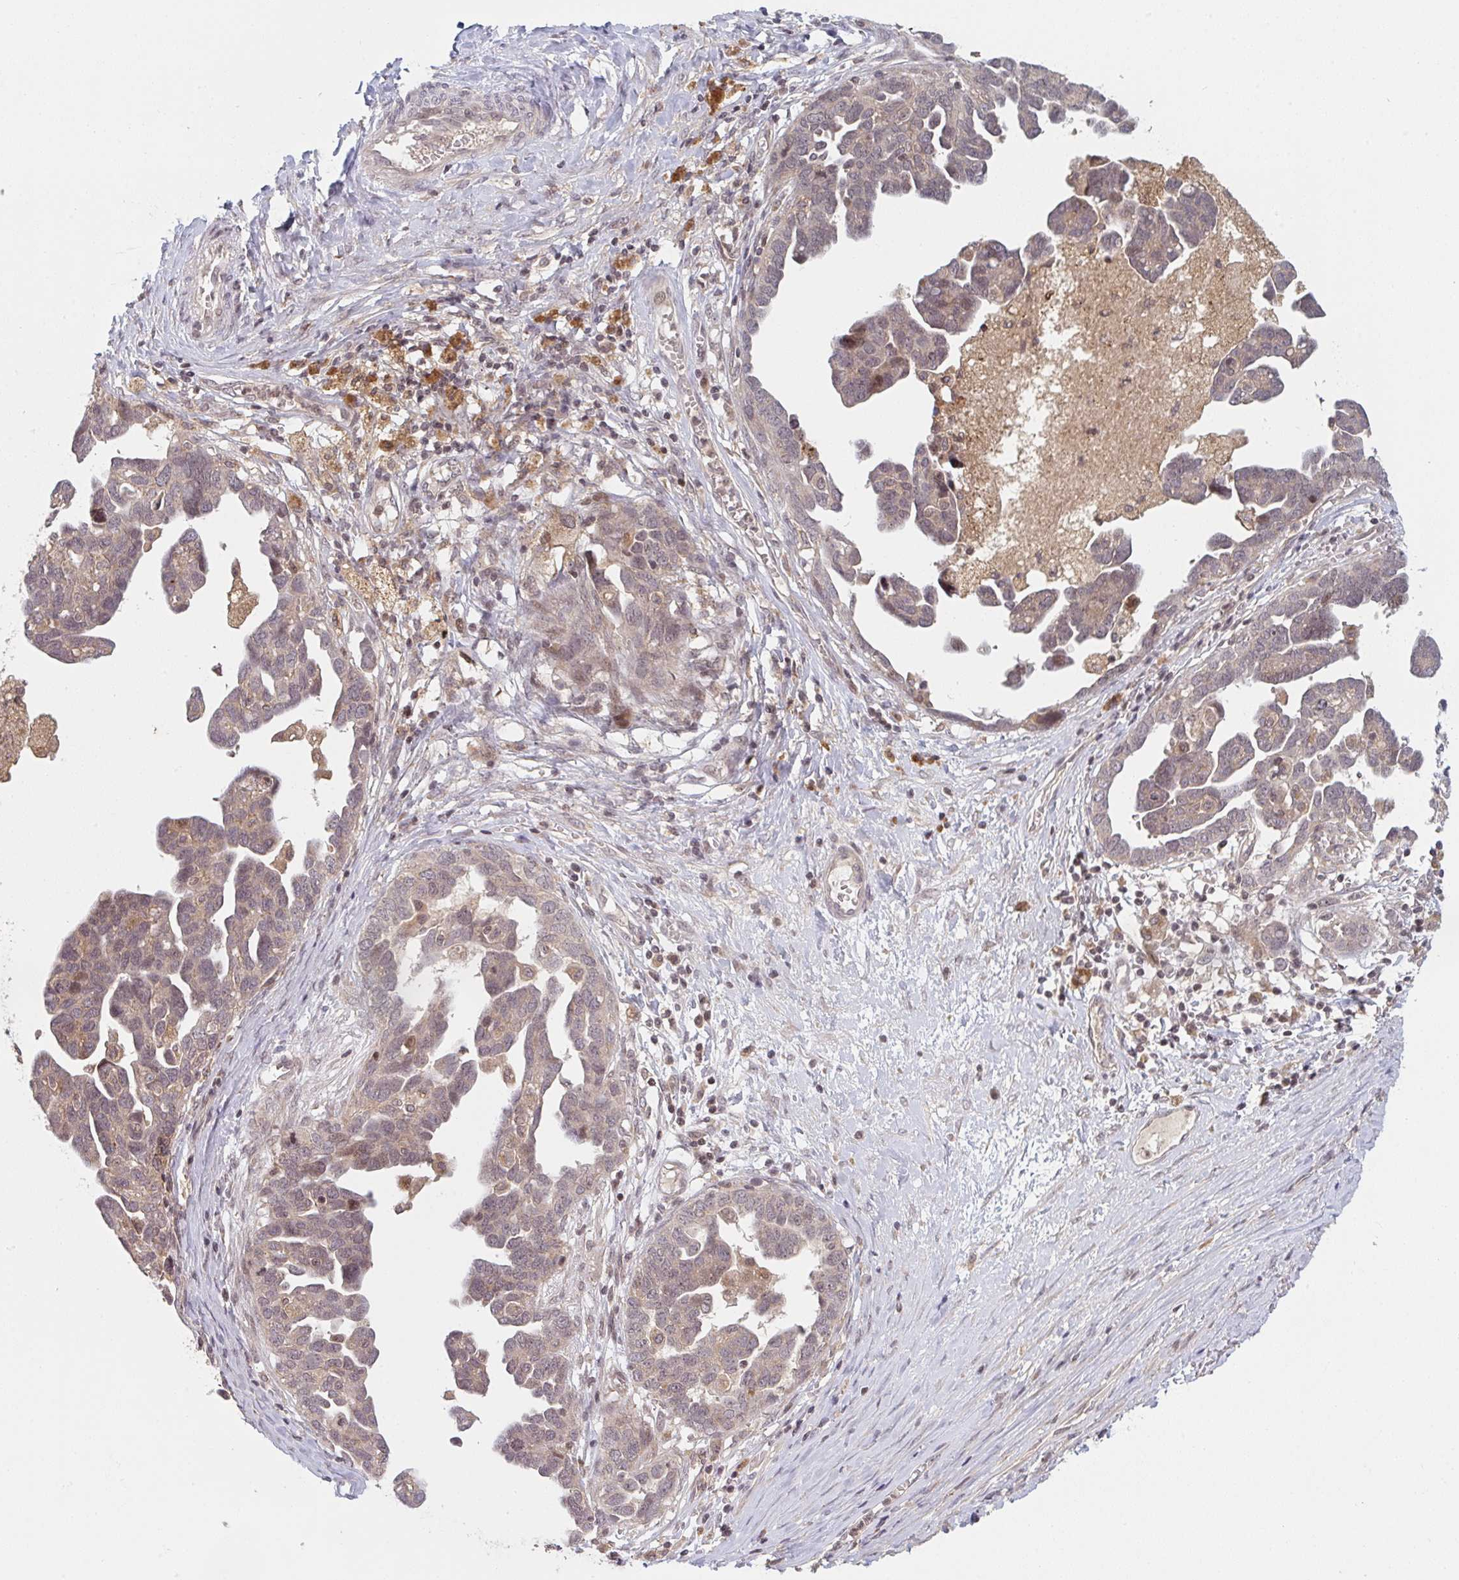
{"staining": {"intensity": "weak", "quantity": "<25%", "location": "nuclear"}, "tissue": "ovarian cancer", "cell_type": "Tumor cells", "image_type": "cancer", "snomed": [{"axis": "morphology", "description": "Cystadenocarcinoma, serous, NOS"}, {"axis": "topography", "description": "Ovary"}], "caption": "Photomicrograph shows no protein staining in tumor cells of ovarian cancer tissue. (DAB (3,3'-diaminobenzidine) immunohistochemistry, high magnification).", "gene": "DCST1", "patient": {"sex": "female", "age": 54}}